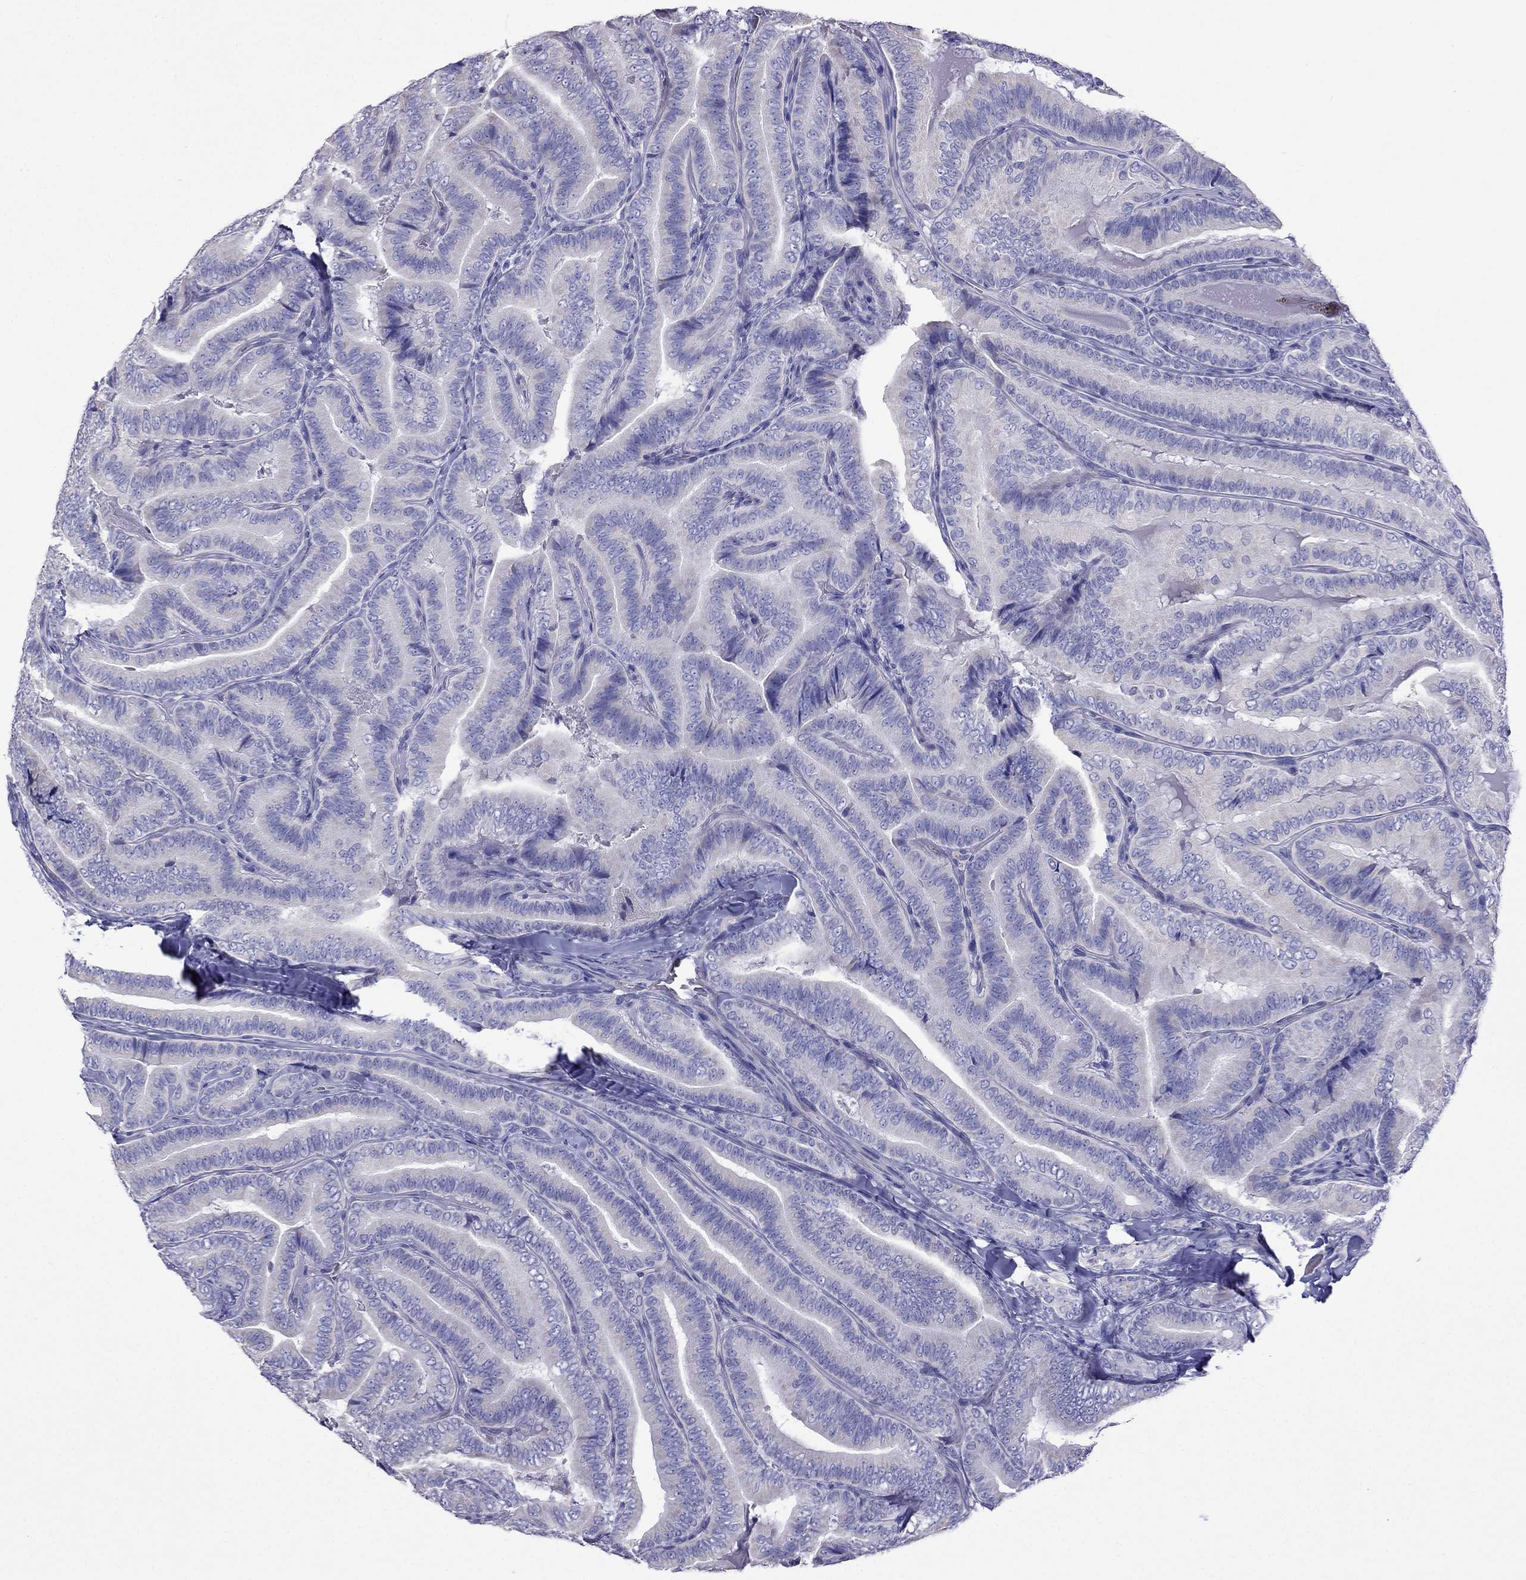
{"staining": {"intensity": "negative", "quantity": "none", "location": "none"}, "tissue": "thyroid cancer", "cell_type": "Tumor cells", "image_type": "cancer", "snomed": [{"axis": "morphology", "description": "Papillary adenocarcinoma, NOS"}, {"axis": "topography", "description": "Thyroid gland"}], "caption": "There is no significant positivity in tumor cells of thyroid cancer (papillary adenocarcinoma).", "gene": "TDRD1", "patient": {"sex": "male", "age": 61}}